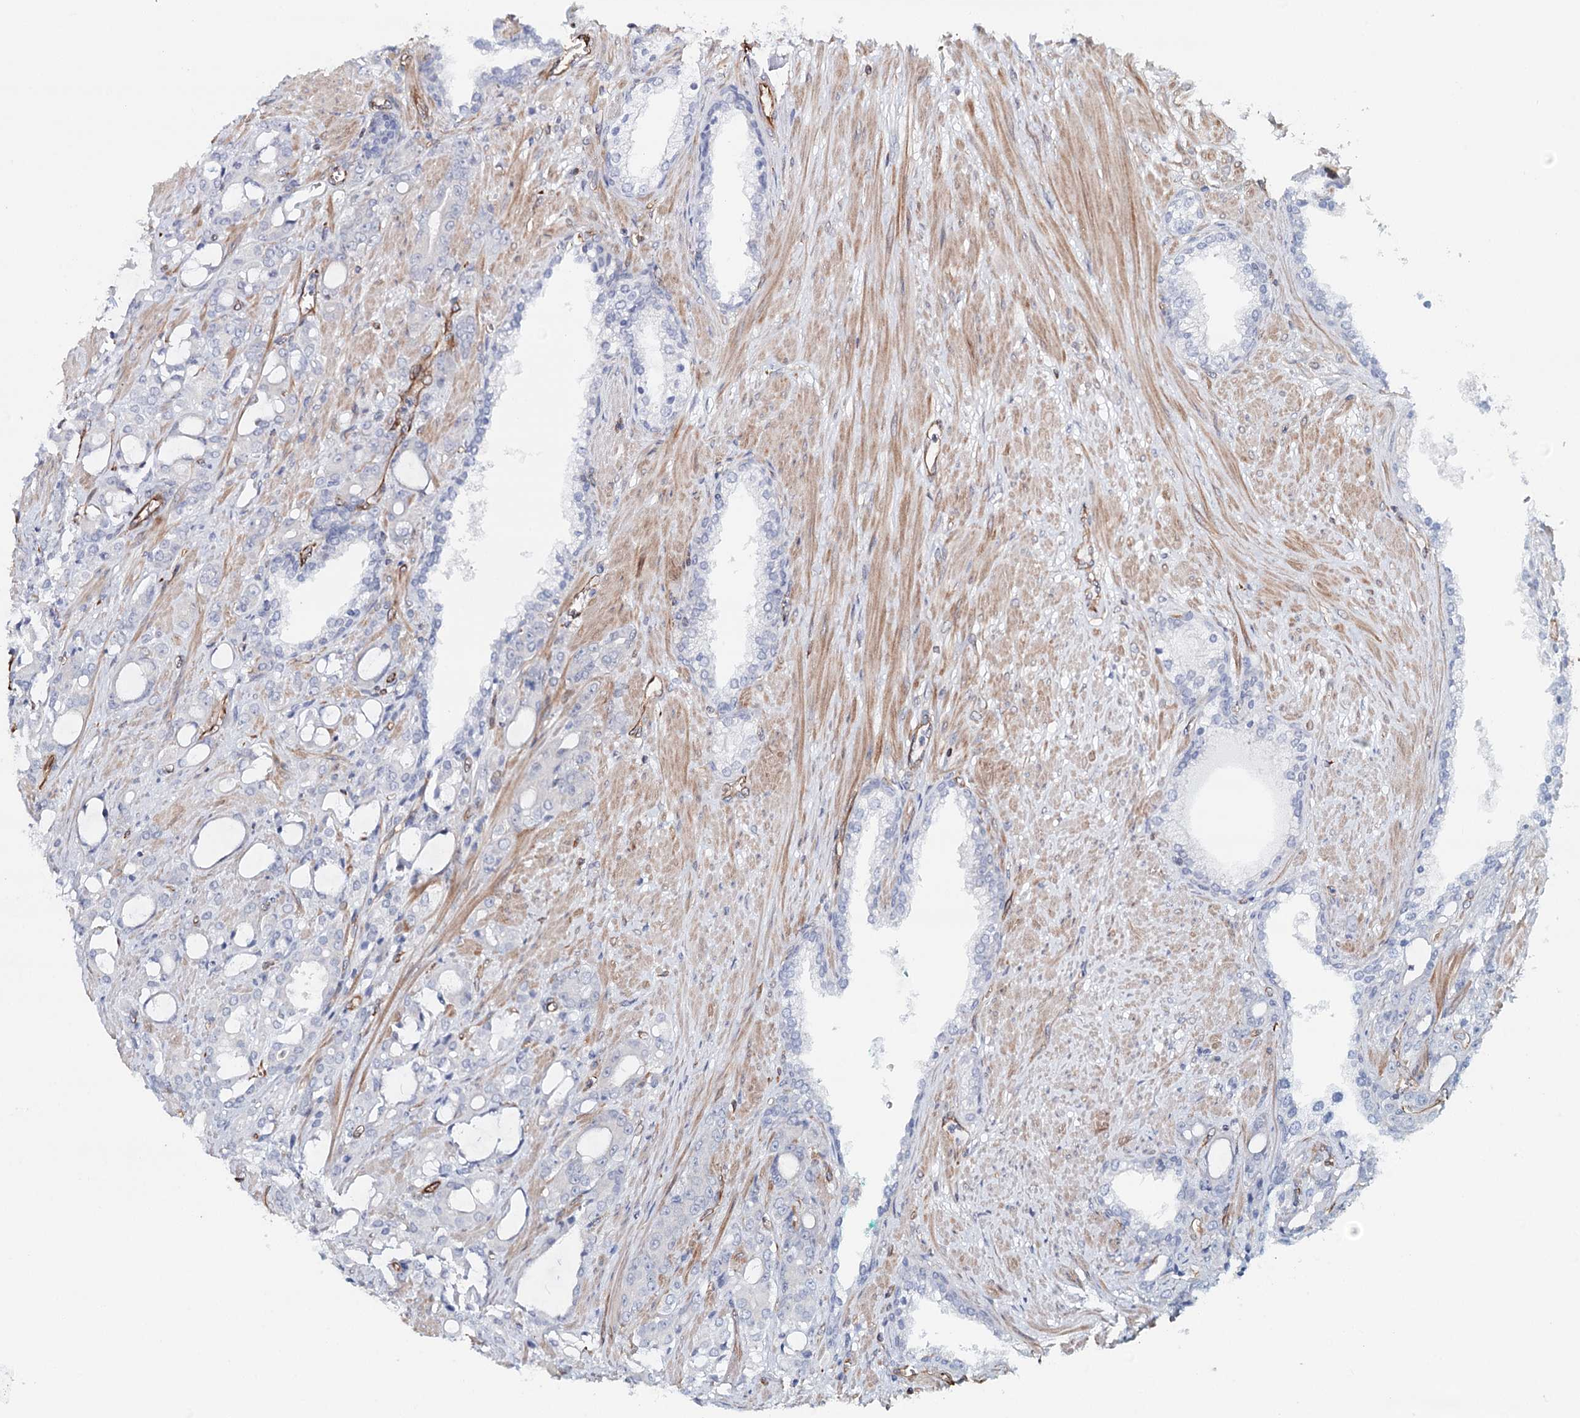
{"staining": {"intensity": "negative", "quantity": "none", "location": "none"}, "tissue": "prostate cancer", "cell_type": "Tumor cells", "image_type": "cancer", "snomed": [{"axis": "morphology", "description": "Adenocarcinoma, High grade"}, {"axis": "topography", "description": "Prostate"}], "caption": "A high-resolution micrograph shows immunohistochemistry (IHC) staining of adenocarcinoma (high-grade) (prostate), which displays no significant positivity in tumor cells.", "gene": "SYNPO", "patient": {"sex": "male", "age": 72}}